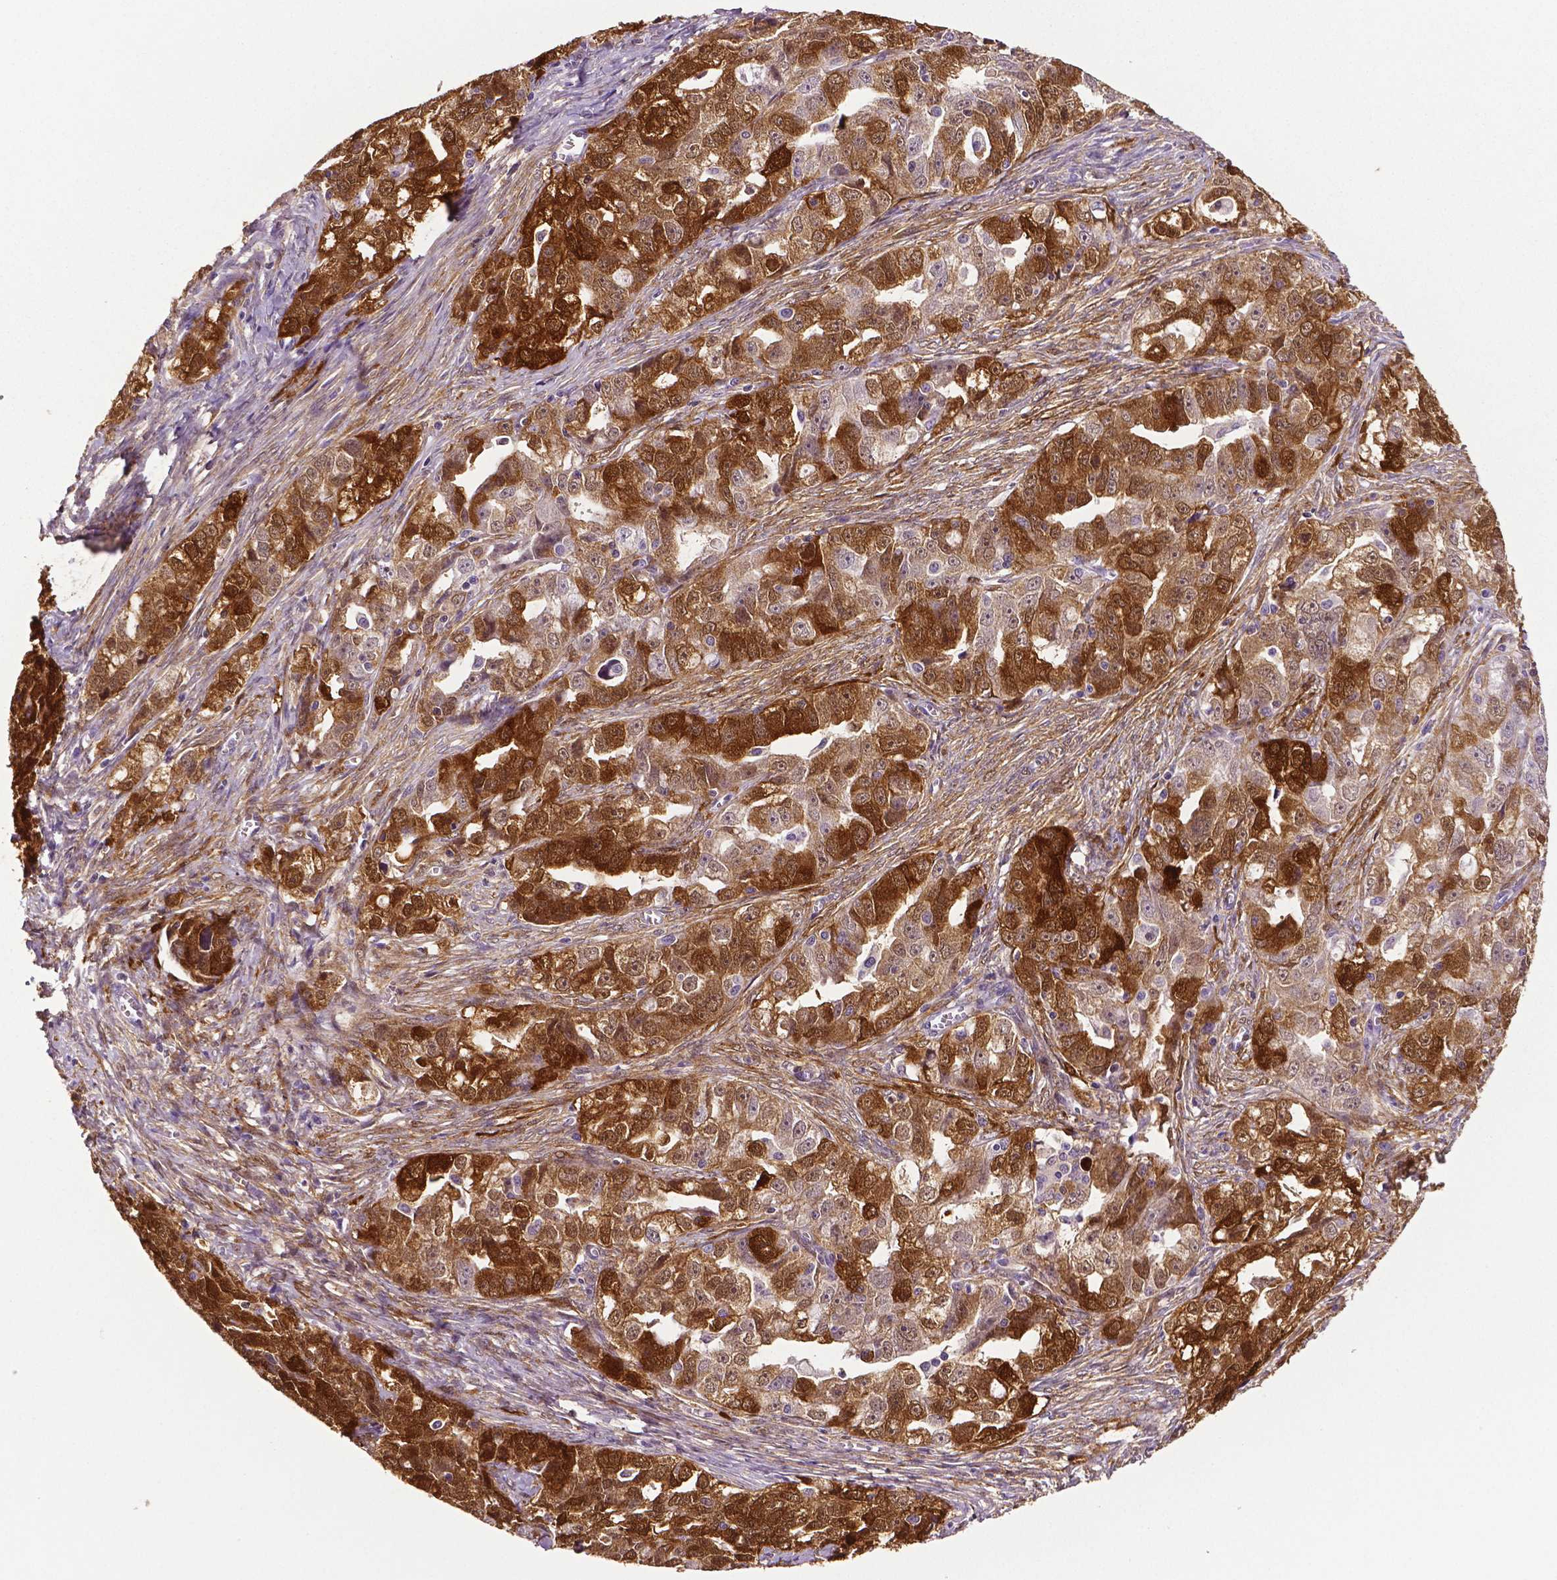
{"staining": {"intensity": "strong", "quantity": ">75%", "location": "cytoplasmic/membranous"}, "tissue": "ovarian cancer", "cell_type": "Tumor cells", "image_type": "cancer", "snomed": [{"axis": "morphology", "description": "Cystadenocarcinoma, serous, NOS"}, {"axis": "topography", "description": "Ovary"}], "caption": "IHC of human ovarian serous cystadenocarcinoma shows high levels of strong cytoplasmic/membranous expression in about >75% of tumor cells.", "gene": "PHGDH", "patient": {"sex": "female", "age": 51}}